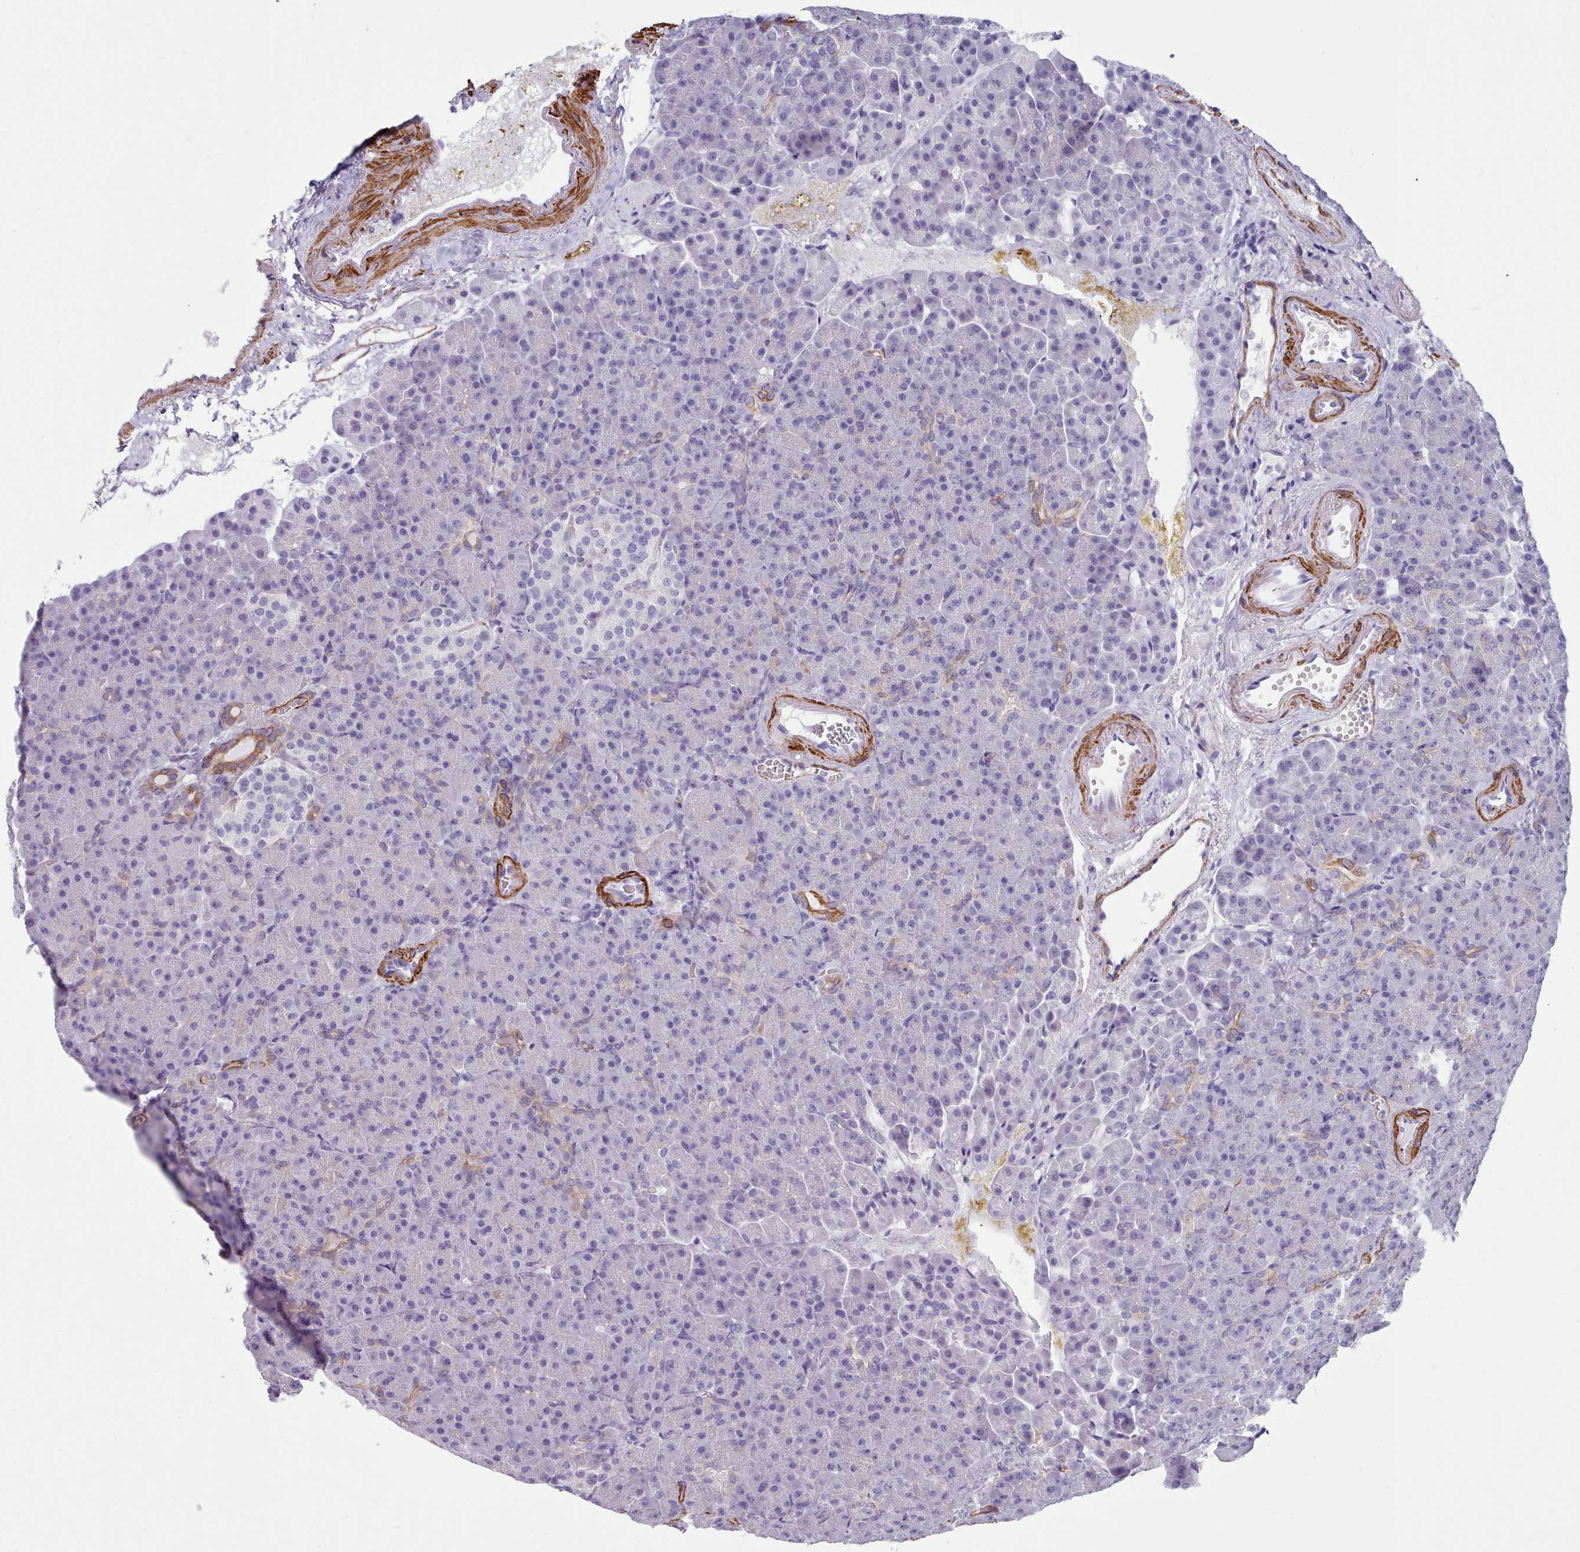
{"staining": {"intensity": "moderate", "quantity": "<25%", "location": "cytoplasmic/membranous"}, "tissue": "pancreas", "cell_type": "Exocrine glandular cells", "image_type": "normal", "snomed": [{"axis": "morphology", "description": "Normal tissue, NOS"}, {"axis": "topography", "description": "Pancreas"}], "caption": "Brown immunohistochemical staining in unremarkable human pancreas shows moderate cytoplasmic/membranous staining in approximately <25% of exocrine glandular cells.", "gene": "FPGS", "patient": {"sex": "female", "age": 74}}